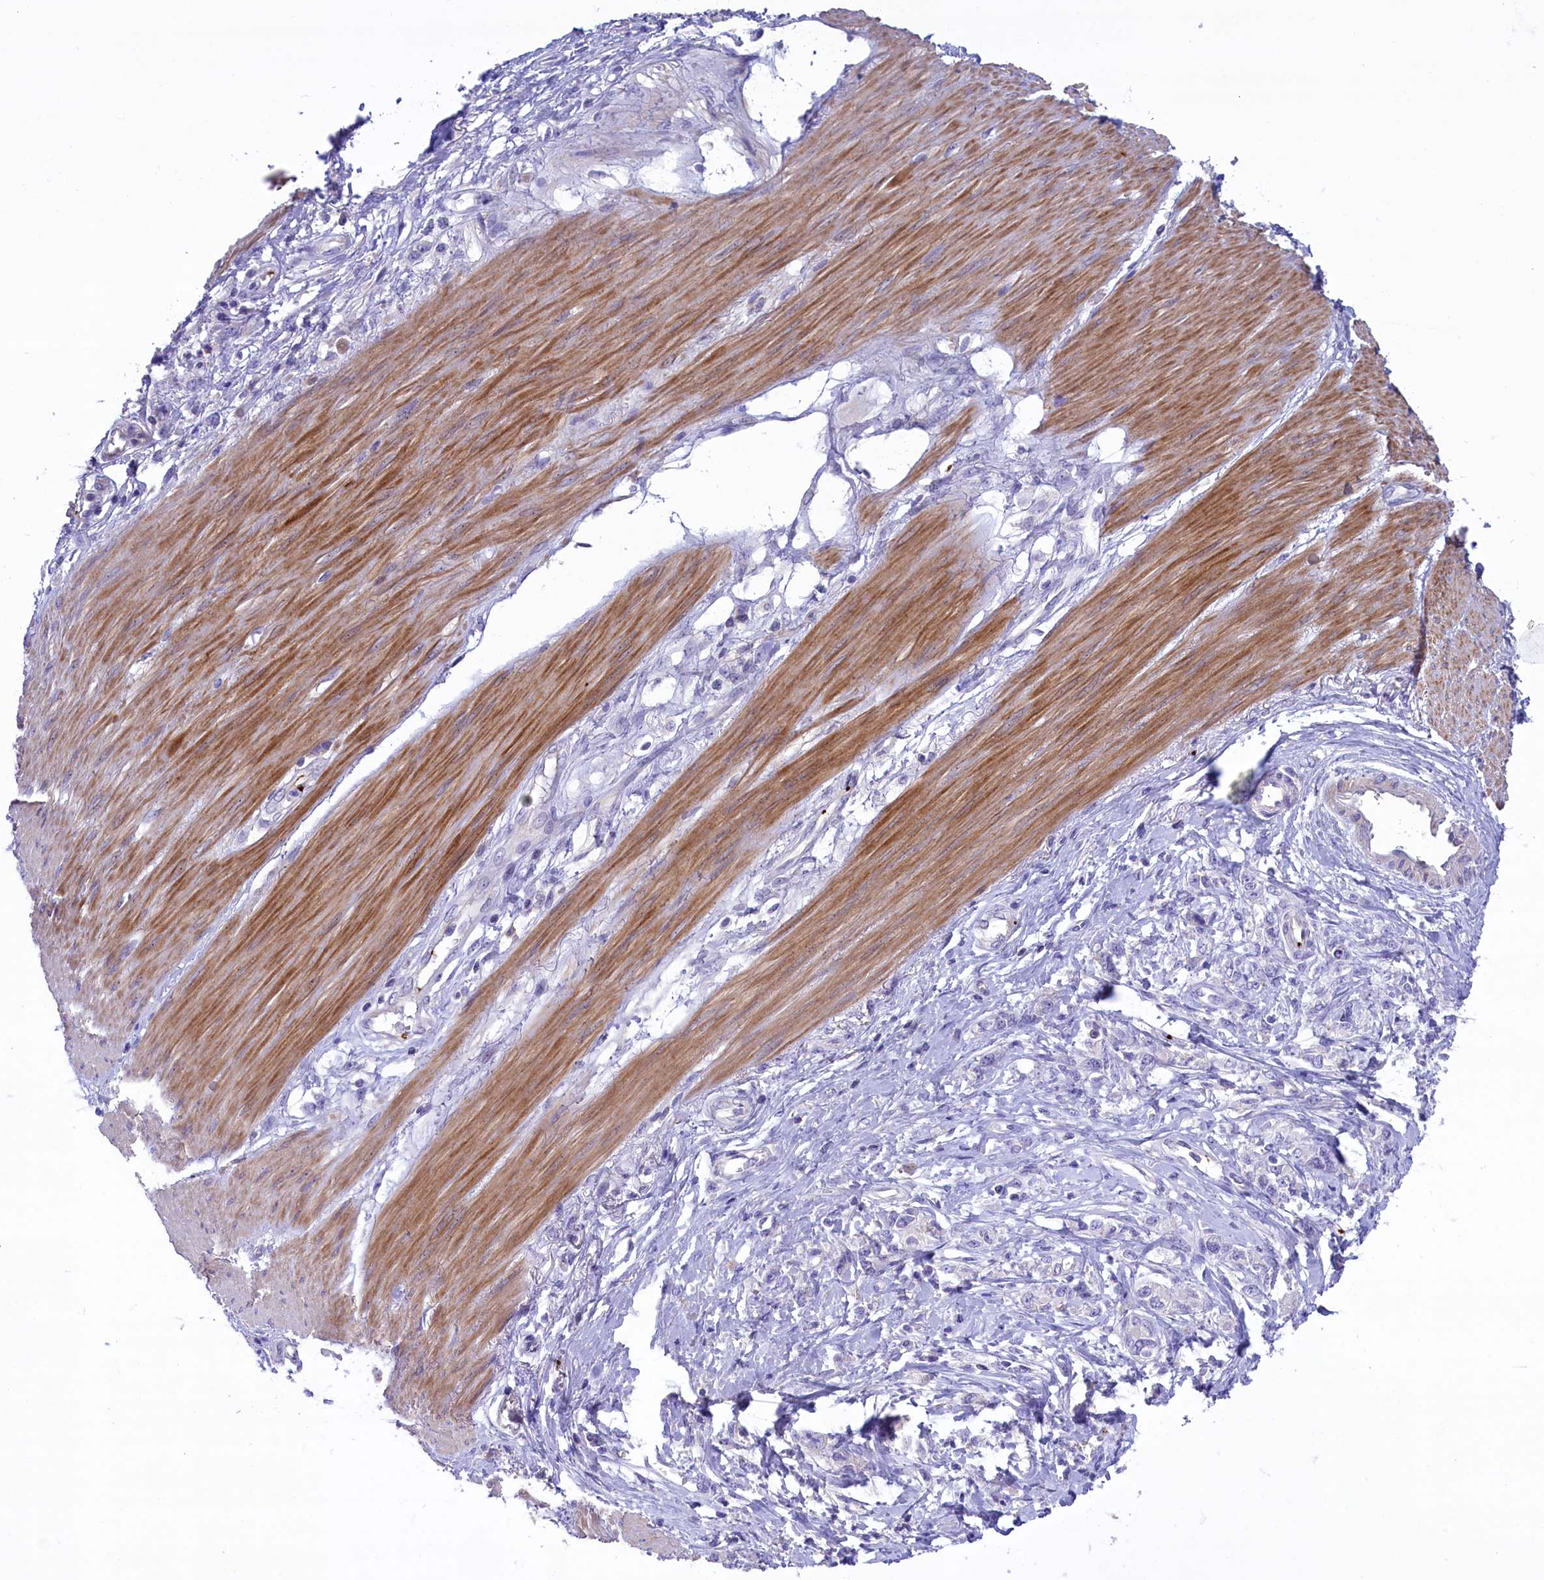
{"staining": {"intensity": "negative", "quantity": "none", "location": "none"}, "tissue": "stomach cancer", "cell_type": "Tumor cells", "image_type": "cancer", "snomed": [{"axis": "morphology", "description": "Adenocarcinoma, NOS"}, {"axis": "topography", "description": "Stomach"}], "caption": "Tumor cells are negative for brown protein staining in stomach cancer.", "gene": "HEATR3", "patient": {"sex": "female", "age": 76}}